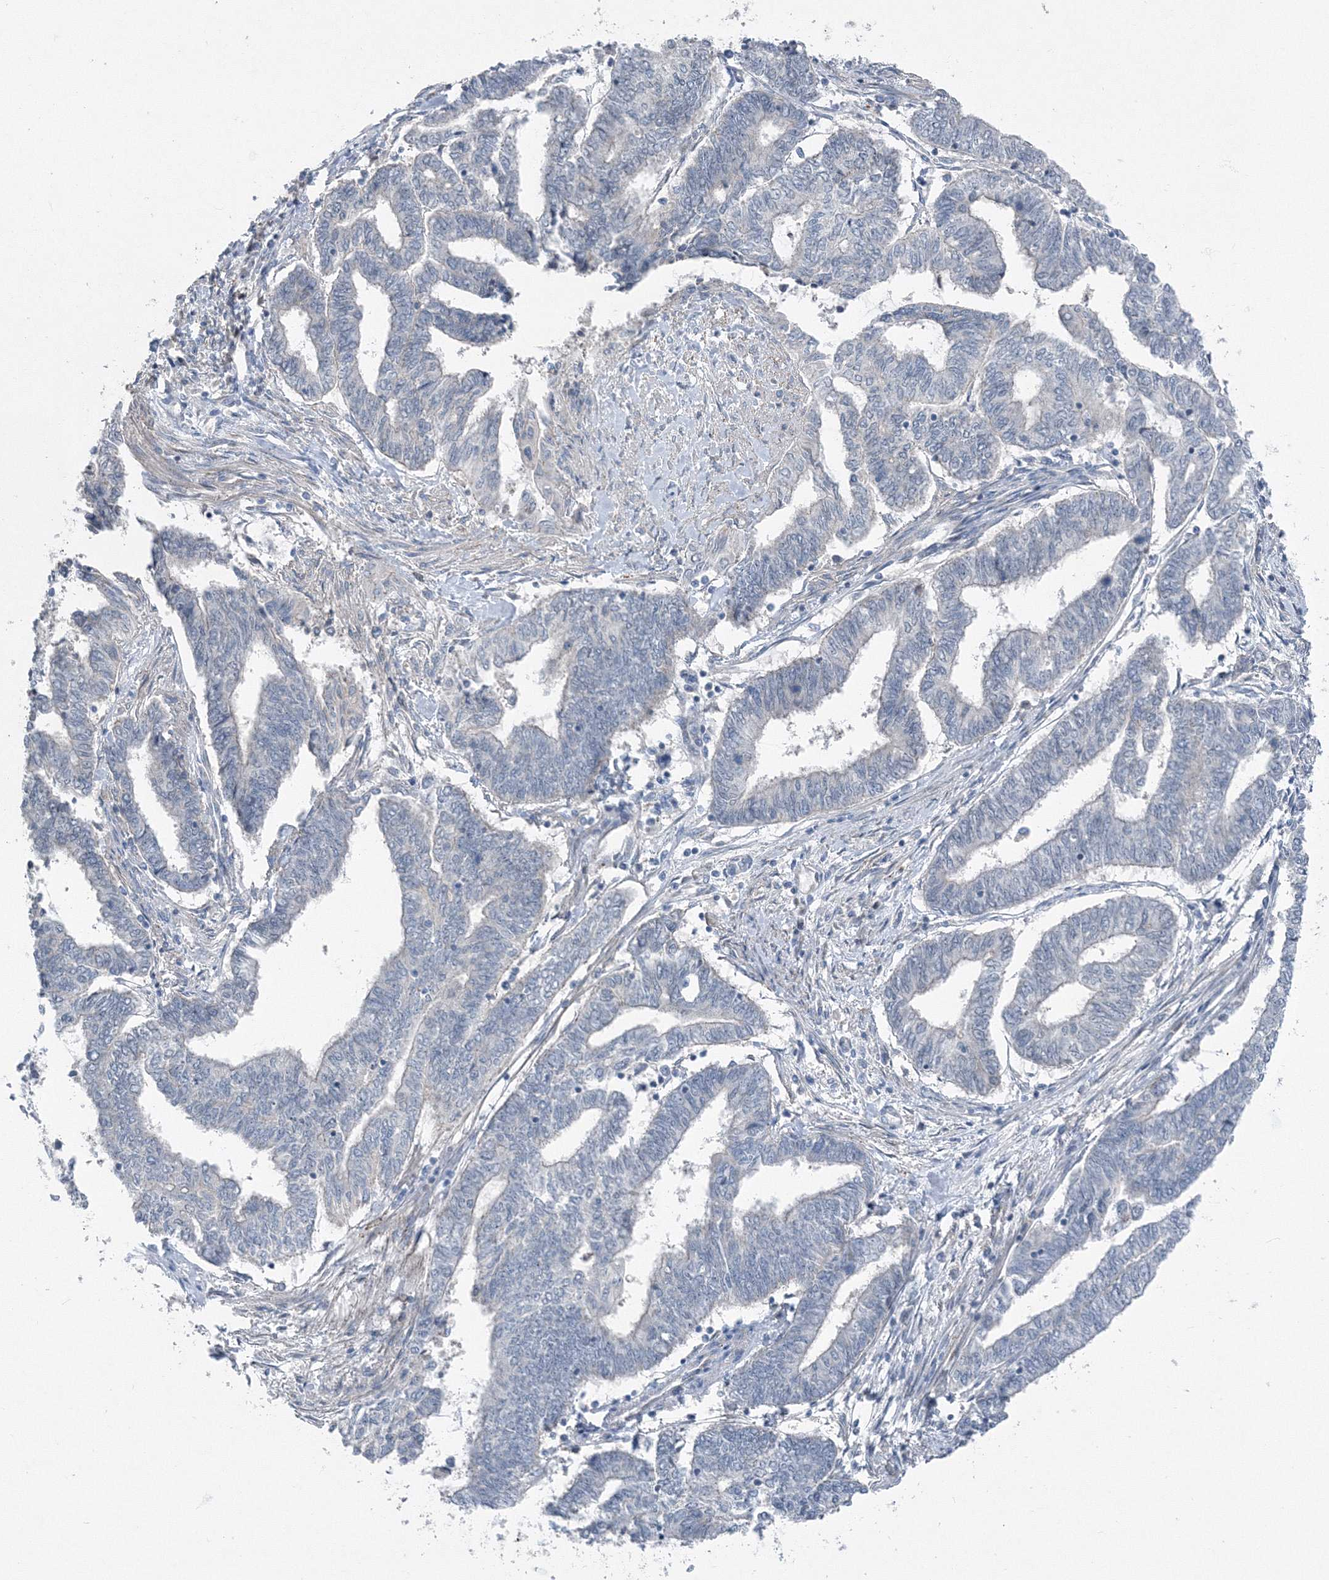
{"staining": {"intensity": "negative", "quantity": "none", "location": "none"}, "tissue": "endometrial cancer", "cell_type": "Tumor cells", "image_type": "cancer", "snomed": [{"axis": "morphology", "description": "Adenocarcinoma, NOS"}, {"axis": "topography", "description": "Uterus"}, {"axis": "topography", "description": "Endometrium"}], "caption": "High power microscopy micrograph of an immunohistochemistry (IHC) histopathology image of adenocarcinoma (endometrial), revealing no significant positivity in tumor cells. (Brightfield microscopy of DAB immunohistochemistry at high magnification).", "gene": "AASDH", "patient": {"sex": "female", "age": 70}}